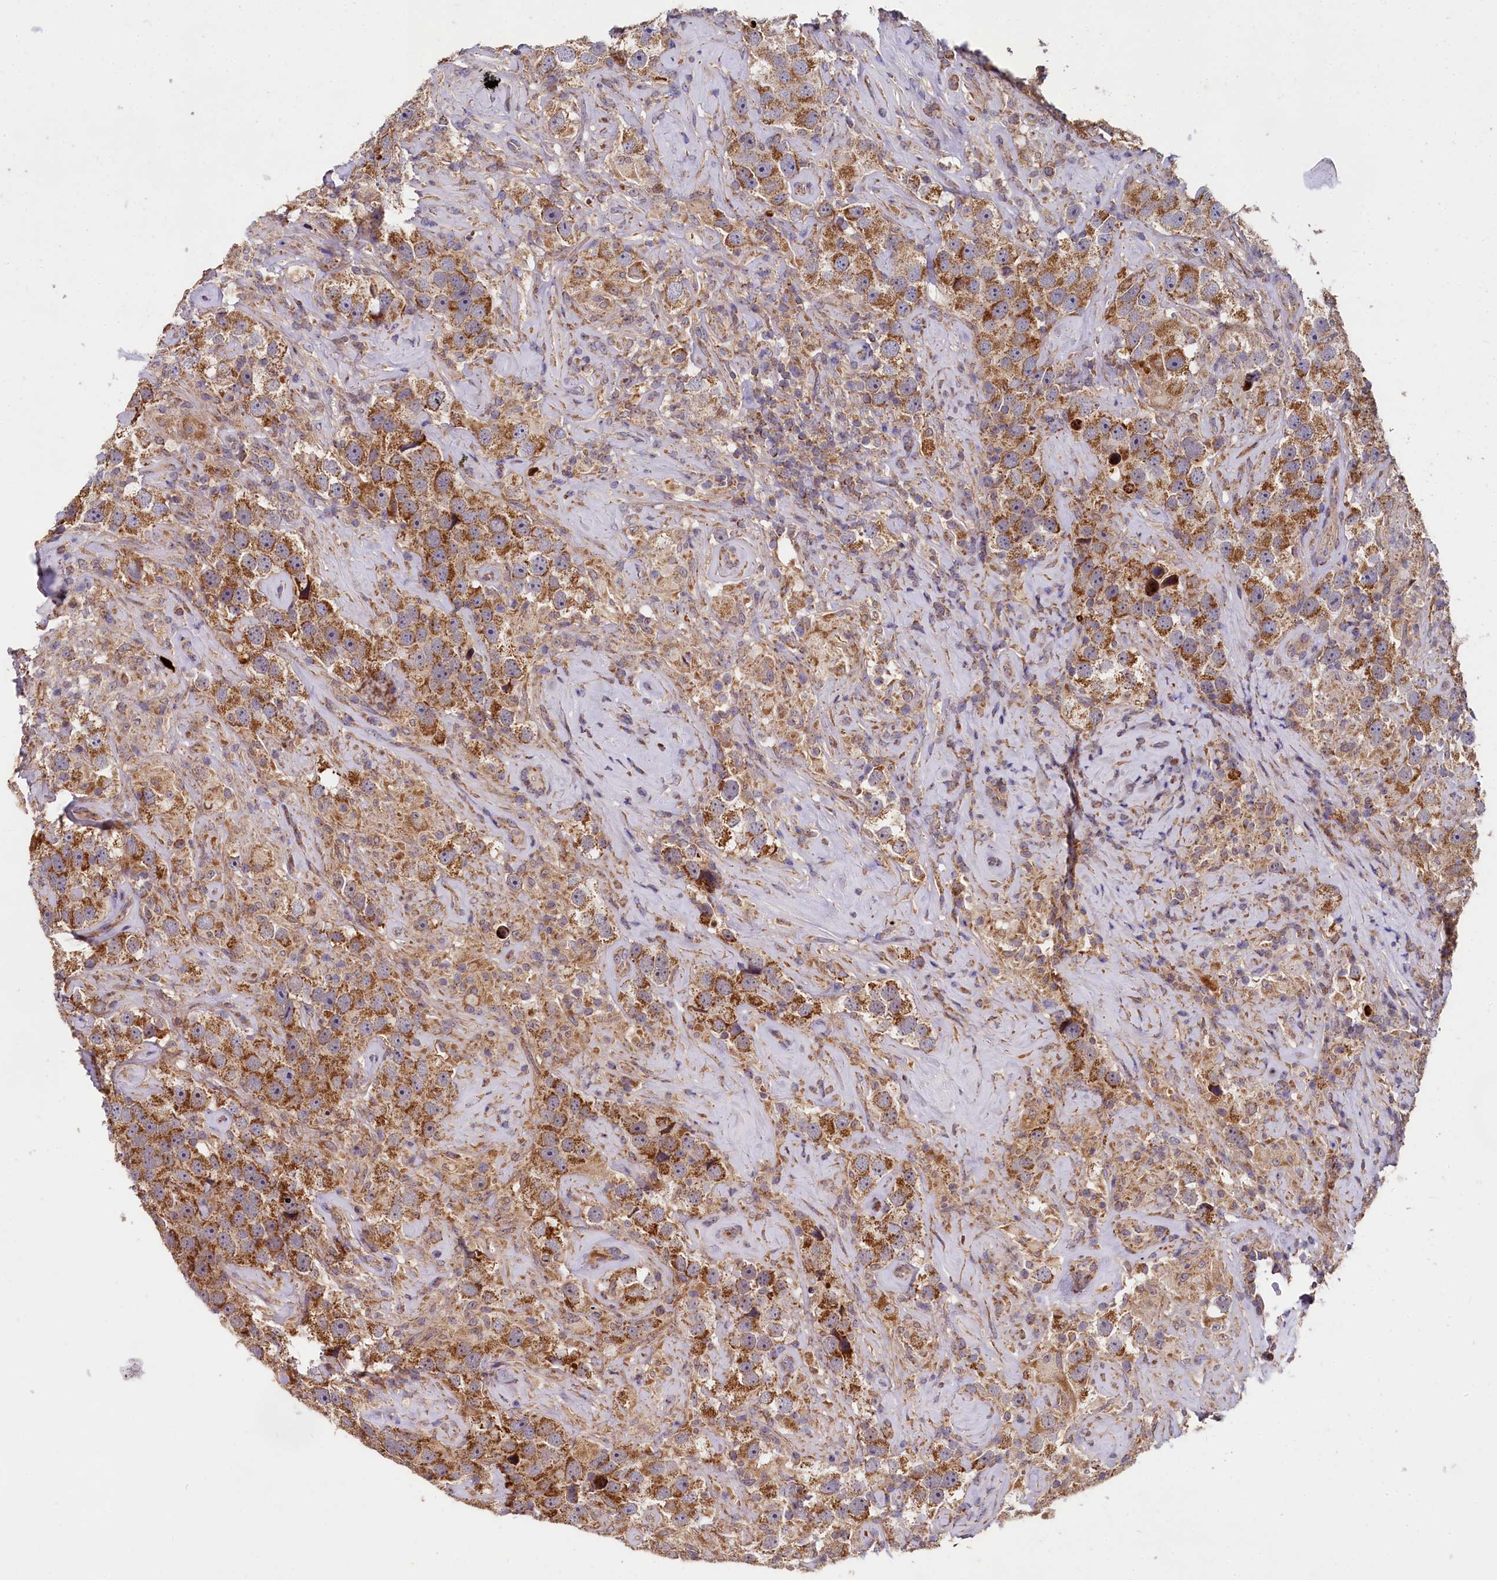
{"staining": {"intensity": "strong", "quantity": ">75%", "location": "cytoplasmic/membranous"}, "tissue": "testis cancer", "cell_type": "Tumor cells", "image_type": "cancer", "snomed": [{"axis": "morphology", "description": "Seminoma, NOS"}, {"axis": "topography", "description": "Testis"}], "caption": "Immunohistochemical staining of human testis cancer displays high levels of strong cytoplasmic/membranous protein positivity in approximately >75% of tumor cells.", "gene": "SPRYD3", "patient": {"sex": "male", "age": 49}}